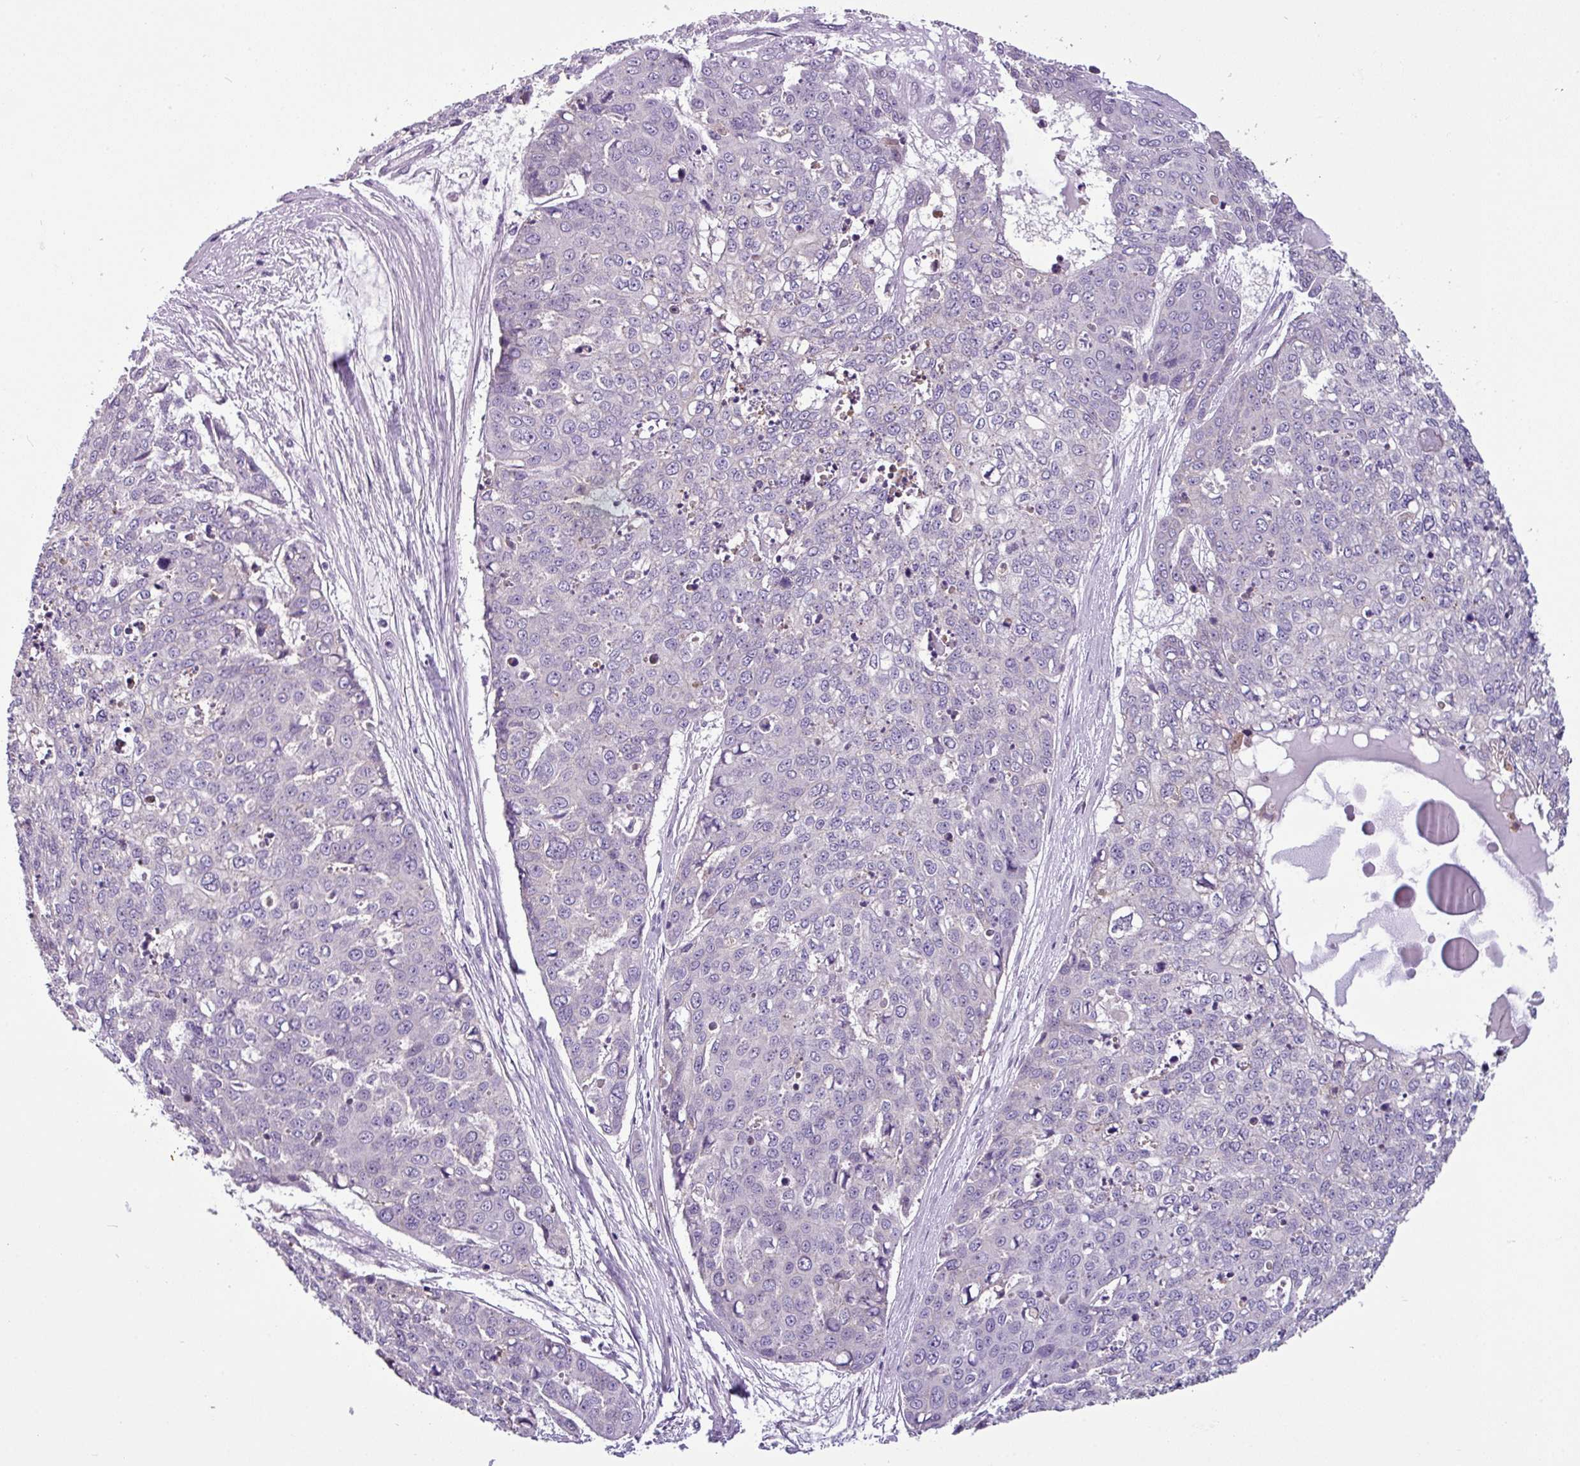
{"staining": {"intensity": "negative", "quantity": "none", "location": "none"}, "tissue": "skin cancer", "cell_type": "Tumor cells", "image_type": "cancer", "snomed": [{"axis": "morphology", "description": "Squamous cell carcinoma, NOS"}, {"axis": "topography", "description": "Skin"}], "caption": "IHC histopathology image of neoplastic tissue: skin squamous cell carcinoma stained with DAB demonstrates no significant protein staining in tumor cells.", "gene": "TMEM178B", "patient": {"sex": "female", "age": 44}}